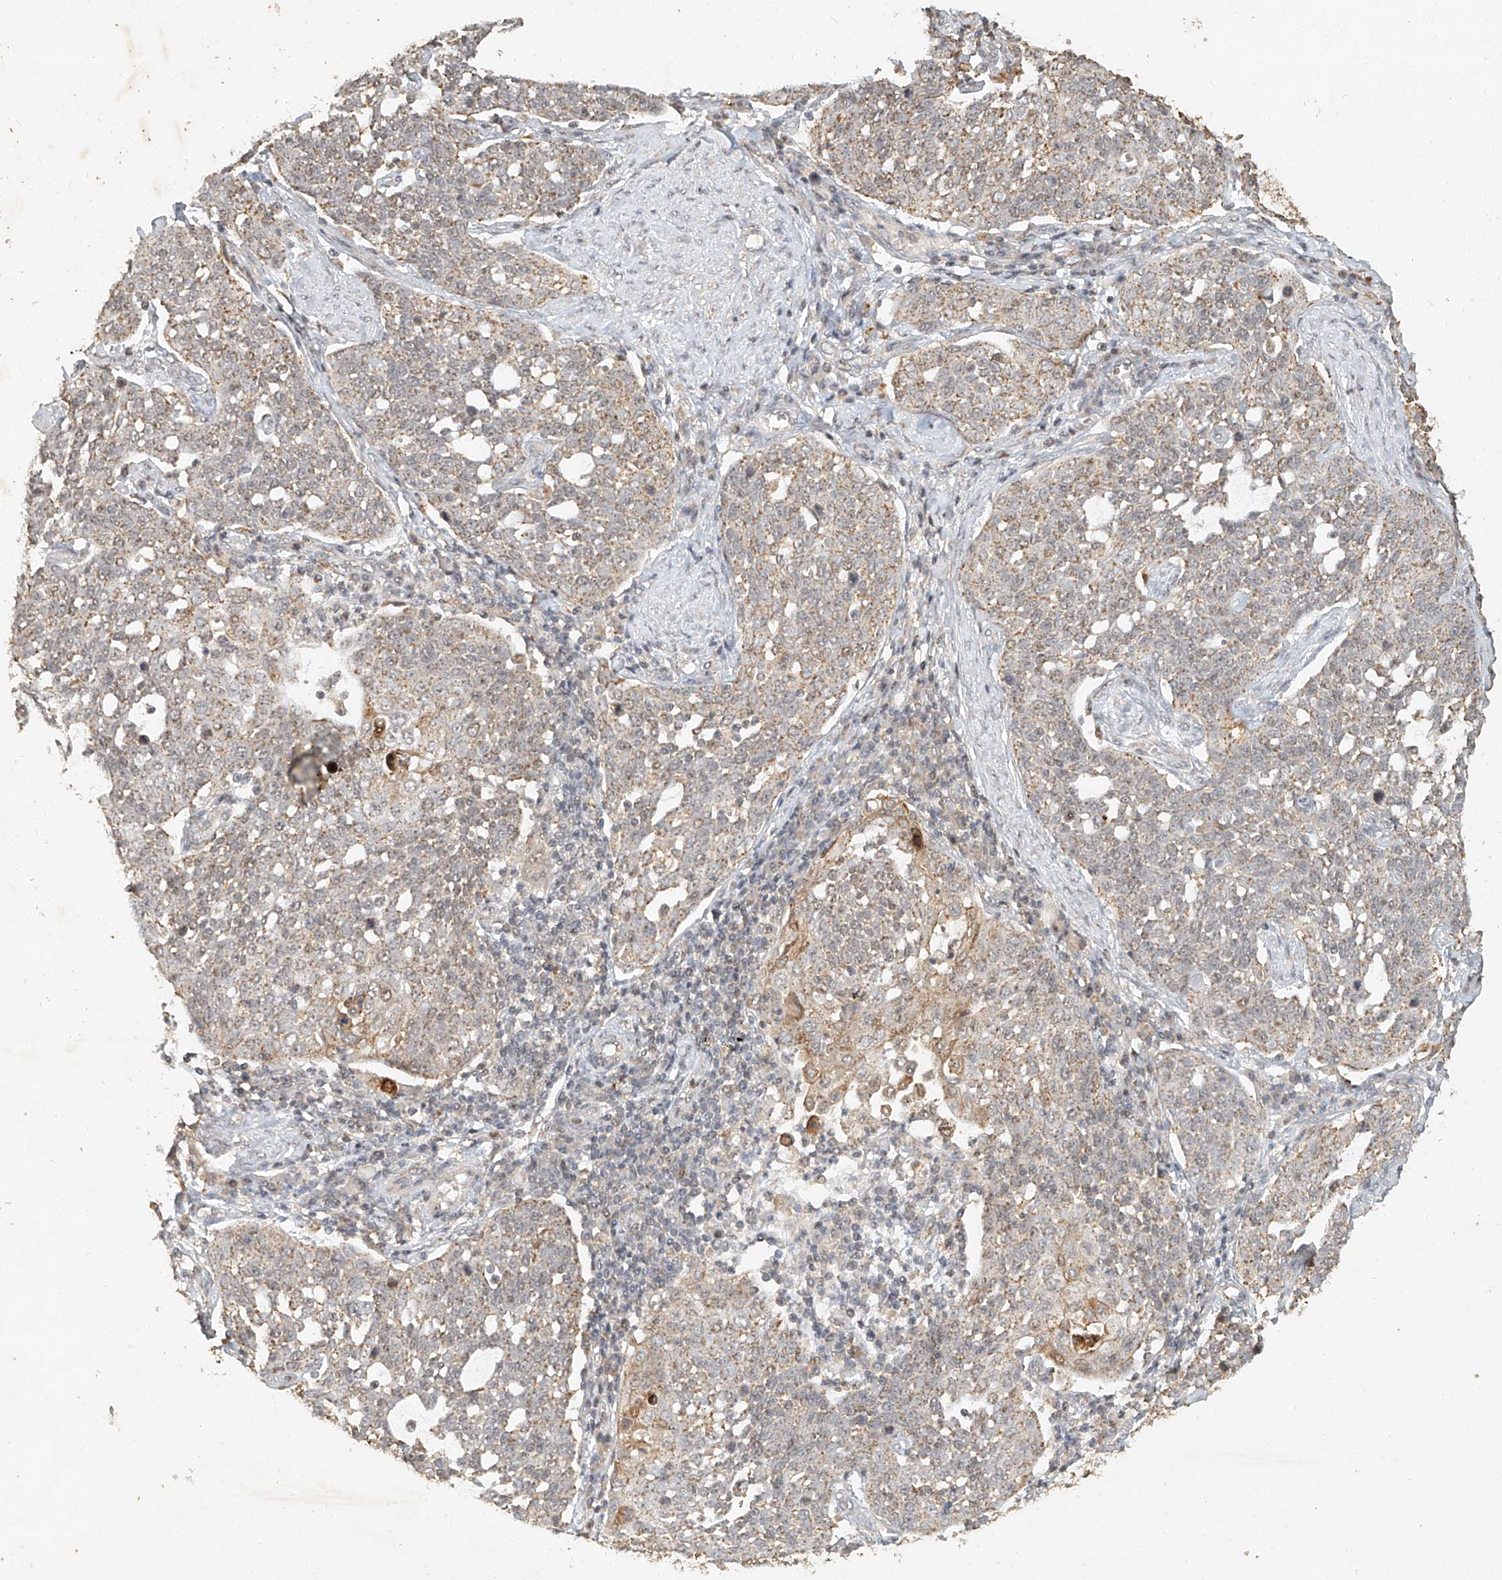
{"staining": {"intensity": "weak", "quantity": ">75%", "location": "cytoplasmic/membranous"}, "tissue": "cervical cancer", "cell_type": "Tumor cells", "image_type": "cancer", "snomed": [{"axis": "morphology", "description": "Squamous cell carcinoma, NOS"}, {"axis": "topography", "description": "Cervix"}], "caption": "Protein expression analysis of human cervical squamous cell carcinoma reveals weak cytoplasmic/membranous expression in approximately >75% of tumor cells. (DAB IHC, brown staining for protein, blue staining for nuclei).", "gene": "CXorf58", "patient": {"sex": "female", "age": 34}}